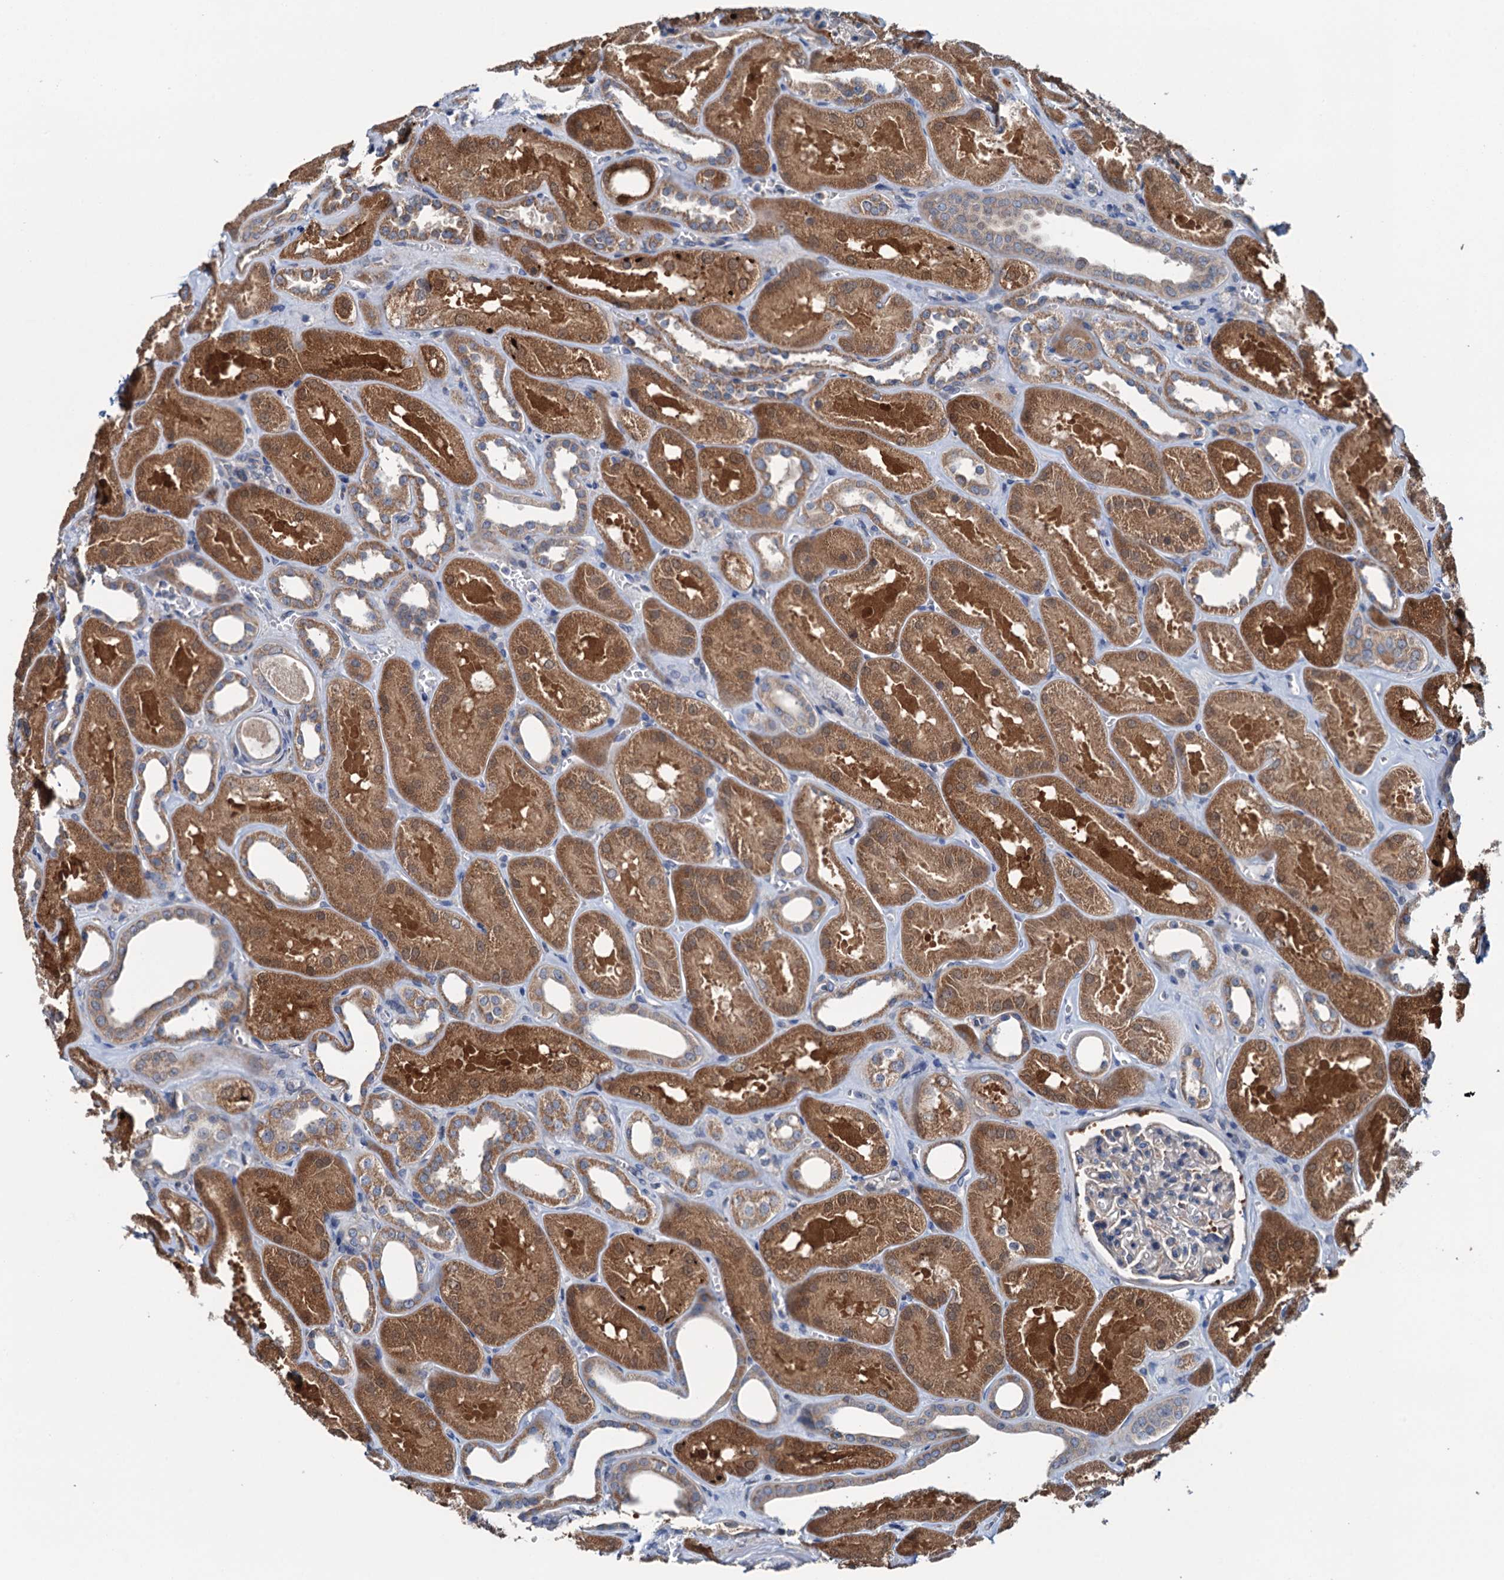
{"staining": {"intensity": "weak", "quantity": "<25%", "location": "cytoplasmic/membranous"}, "tissue": "kidney", "cell_type": "Cells in glomeruli", "image_type": "normal", "snomed": [{"axis": "morphology", "description": "Normal tissue, NOS"}, {"axis": "morphology", "description": "Adenocarcinoma, NOS"}, {"axis": "topography", "description": "Kidney"}], "caption": "Kidney stained for a protein using IHC shows no expression cells in glomeruli.", "gene": "ELAC1", "patient": {"sex": "female", "age": 68}}